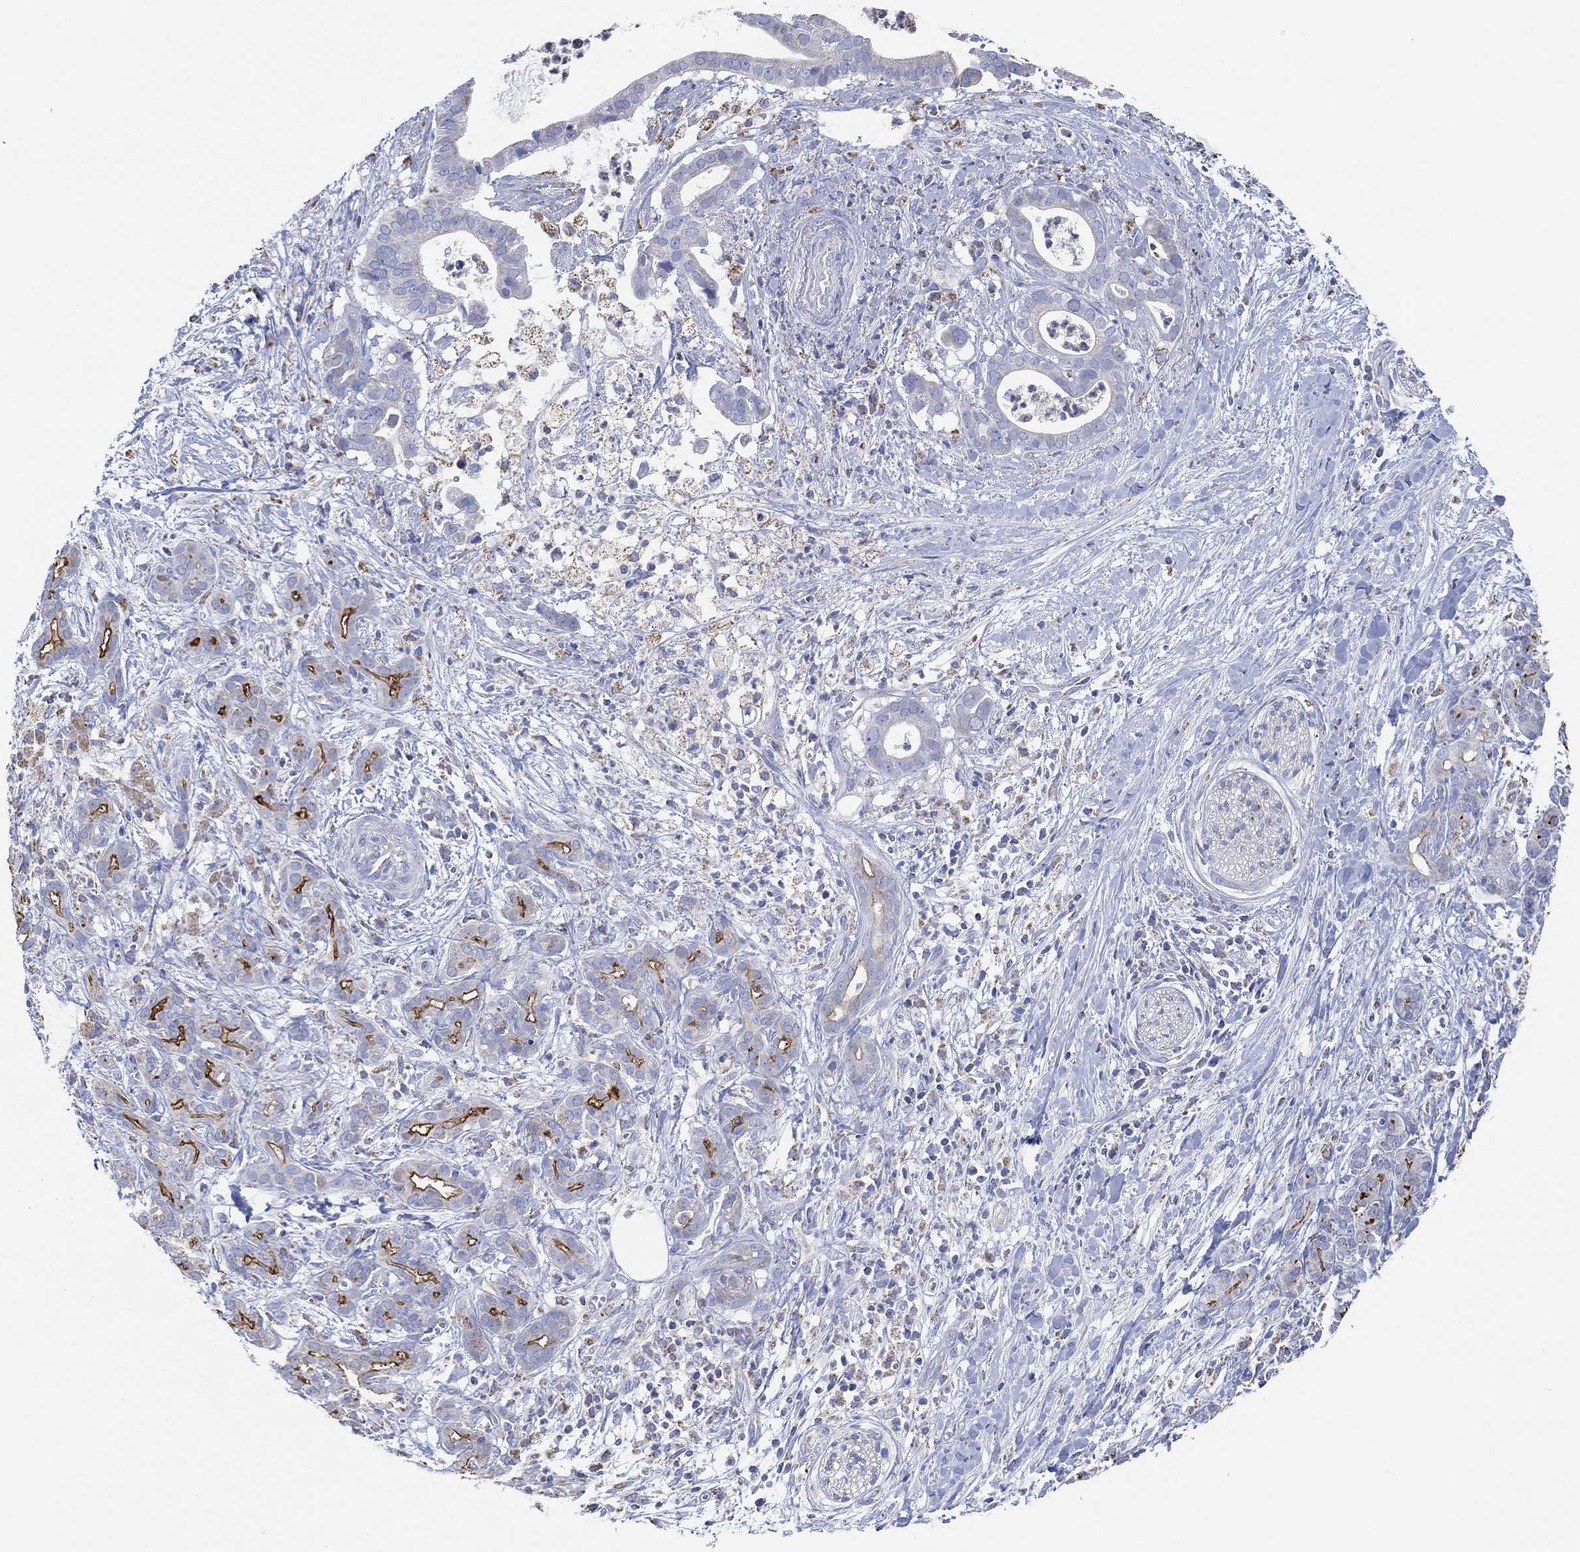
{"staining": {"intensity": "negative", "quantity": "none", "location": "none"}, "tissue": "pancreatic cancer", "cell_type": "Tumor cells", "image_type": "cancer", "snomed": [{"axis": "morphology", "description": "Adenocarcinoma, NOS"}, {"axis": "topography", "description": "Pancreas"}], "caption": "This histopathology image is of adenocarcinoma (pancreatic) stained with IHC to label a protein in brown with the nuclei are counter-stained blue. There is no staining in tumor cells.", "gene": "CFTR", "patient": {"sex": "male", "age": 61}}